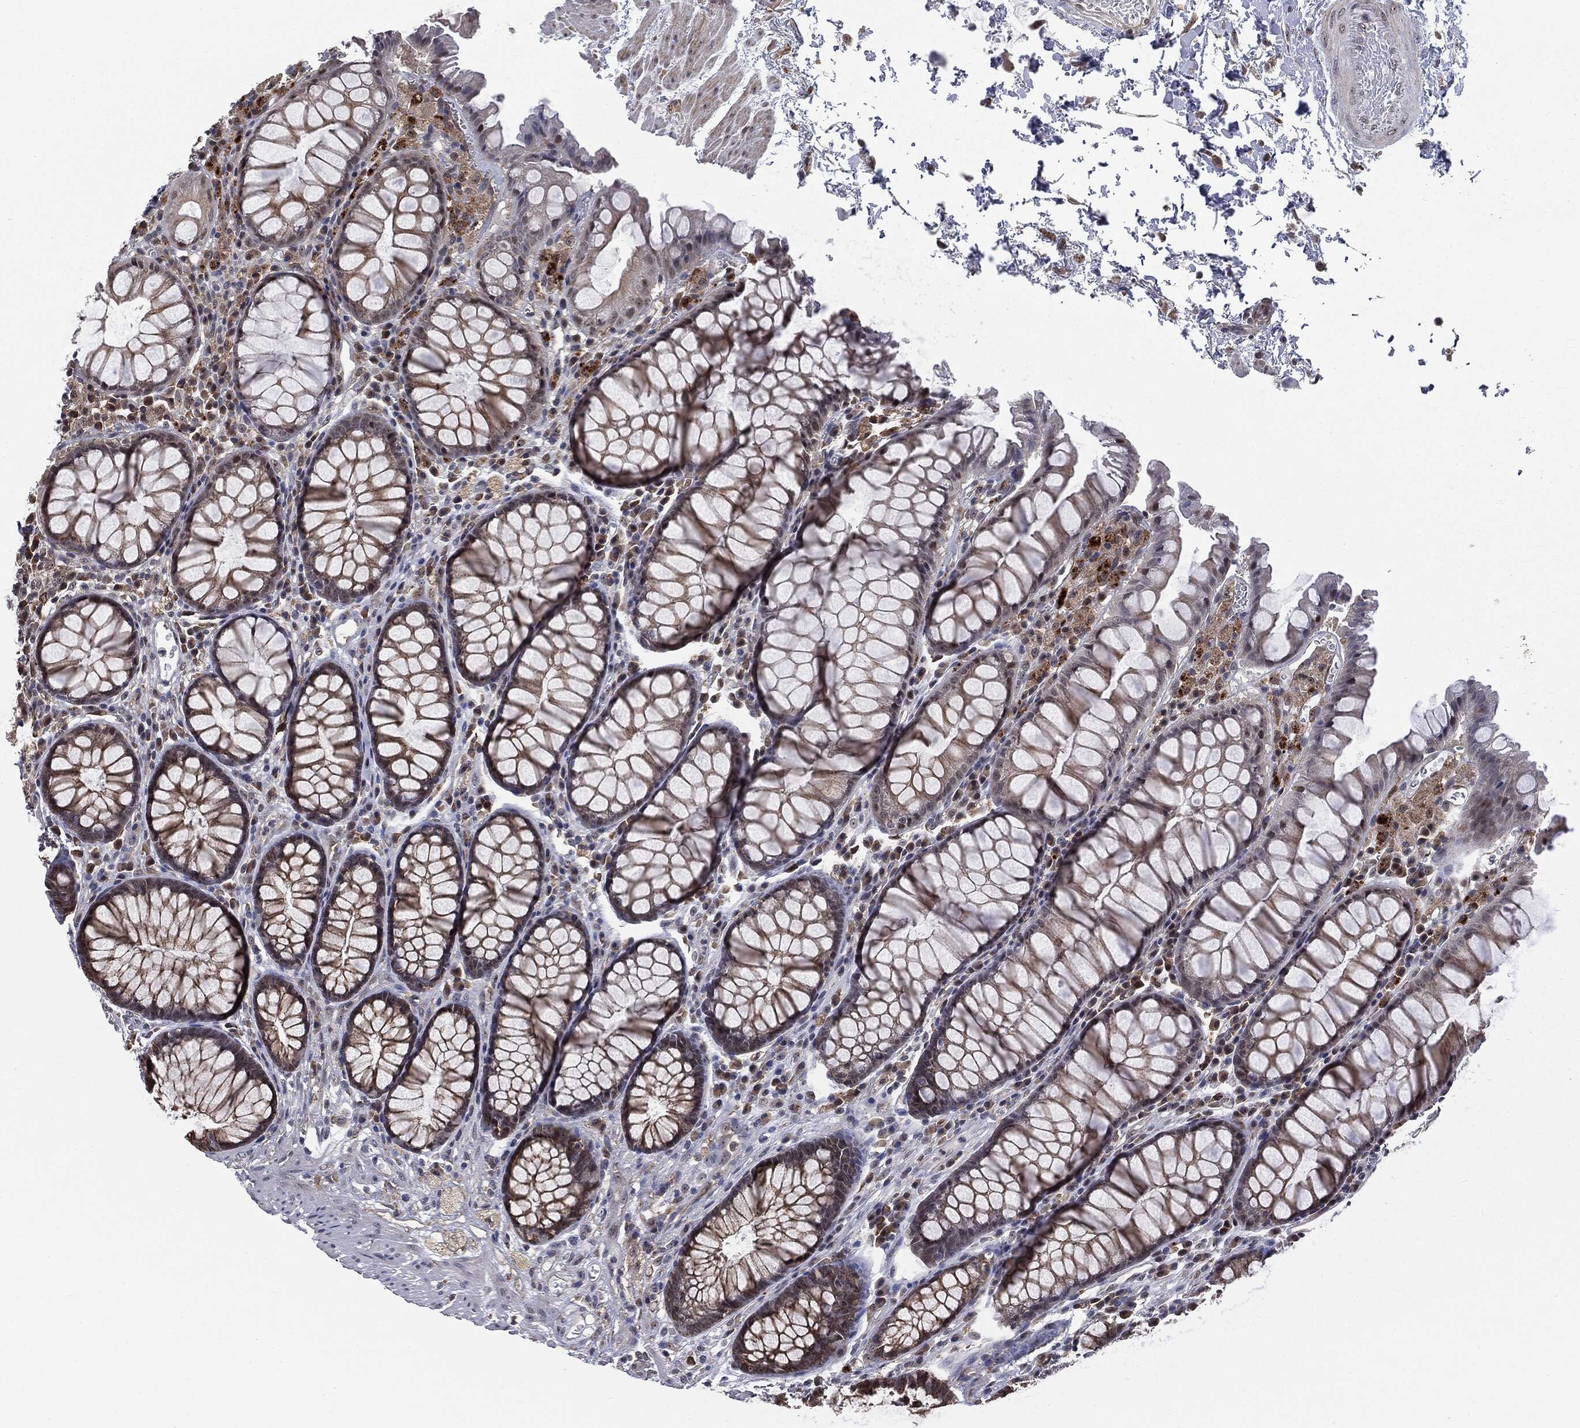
{"staining": {"intensity": "moderate", "quantity": ">75%", "location": "cytoplasmic/membranous"}, "tissue": "rectum", "cell_type": "Glandular cells", "image_type": "normal", "snomed": [{"axis": "morphology", "description": "Normal tissue, NOS"}, {"axis": "topography", "description": "Rectum"}], "caption": "Approximately >75% of glandular cells in normal human rectum show moderate cytoplasmic/membranous protein staining as visualized by brown immunohistochemical staining.", "gene": "TRMT1L", "patient": {"sex": "female", "age": 68}}